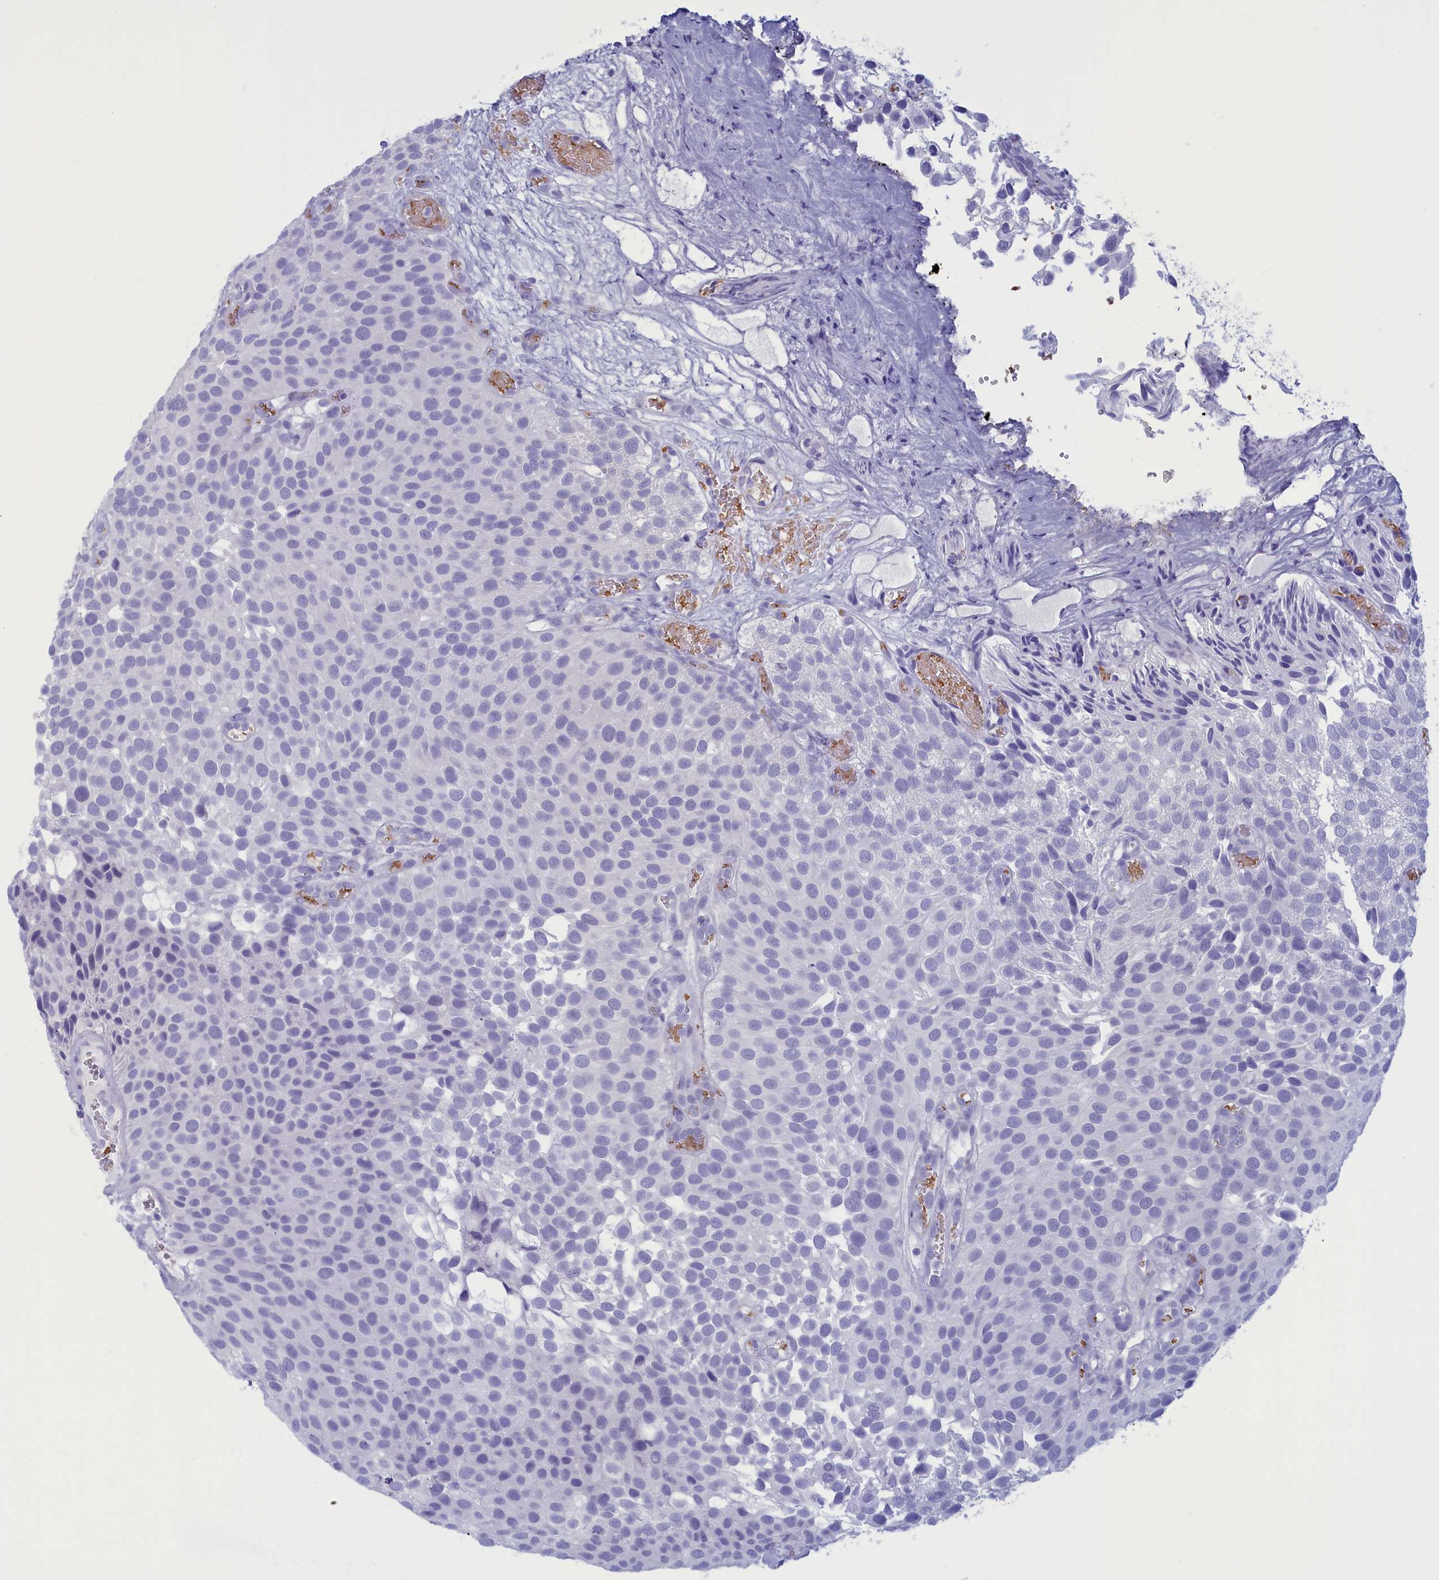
{"staining": {"intensity": "negative", "quantity": "none", "location": "none"}, "tissue": "urothelial cancer", "cell_type": "Tumor cells", "image_type": "cancer", "snomed": [{"axis": "morphology", "description": "Urothelial carcinoma, Low grade"}, {"axis": "topography", "description": "Urinary bladder"}], "caption": "Urothelial cancer was stained to show a protein in brown. There is no significant staining in tumor cells.", "gene": "GAPDHS", "patient": {"sex": "male", "age": 89}}